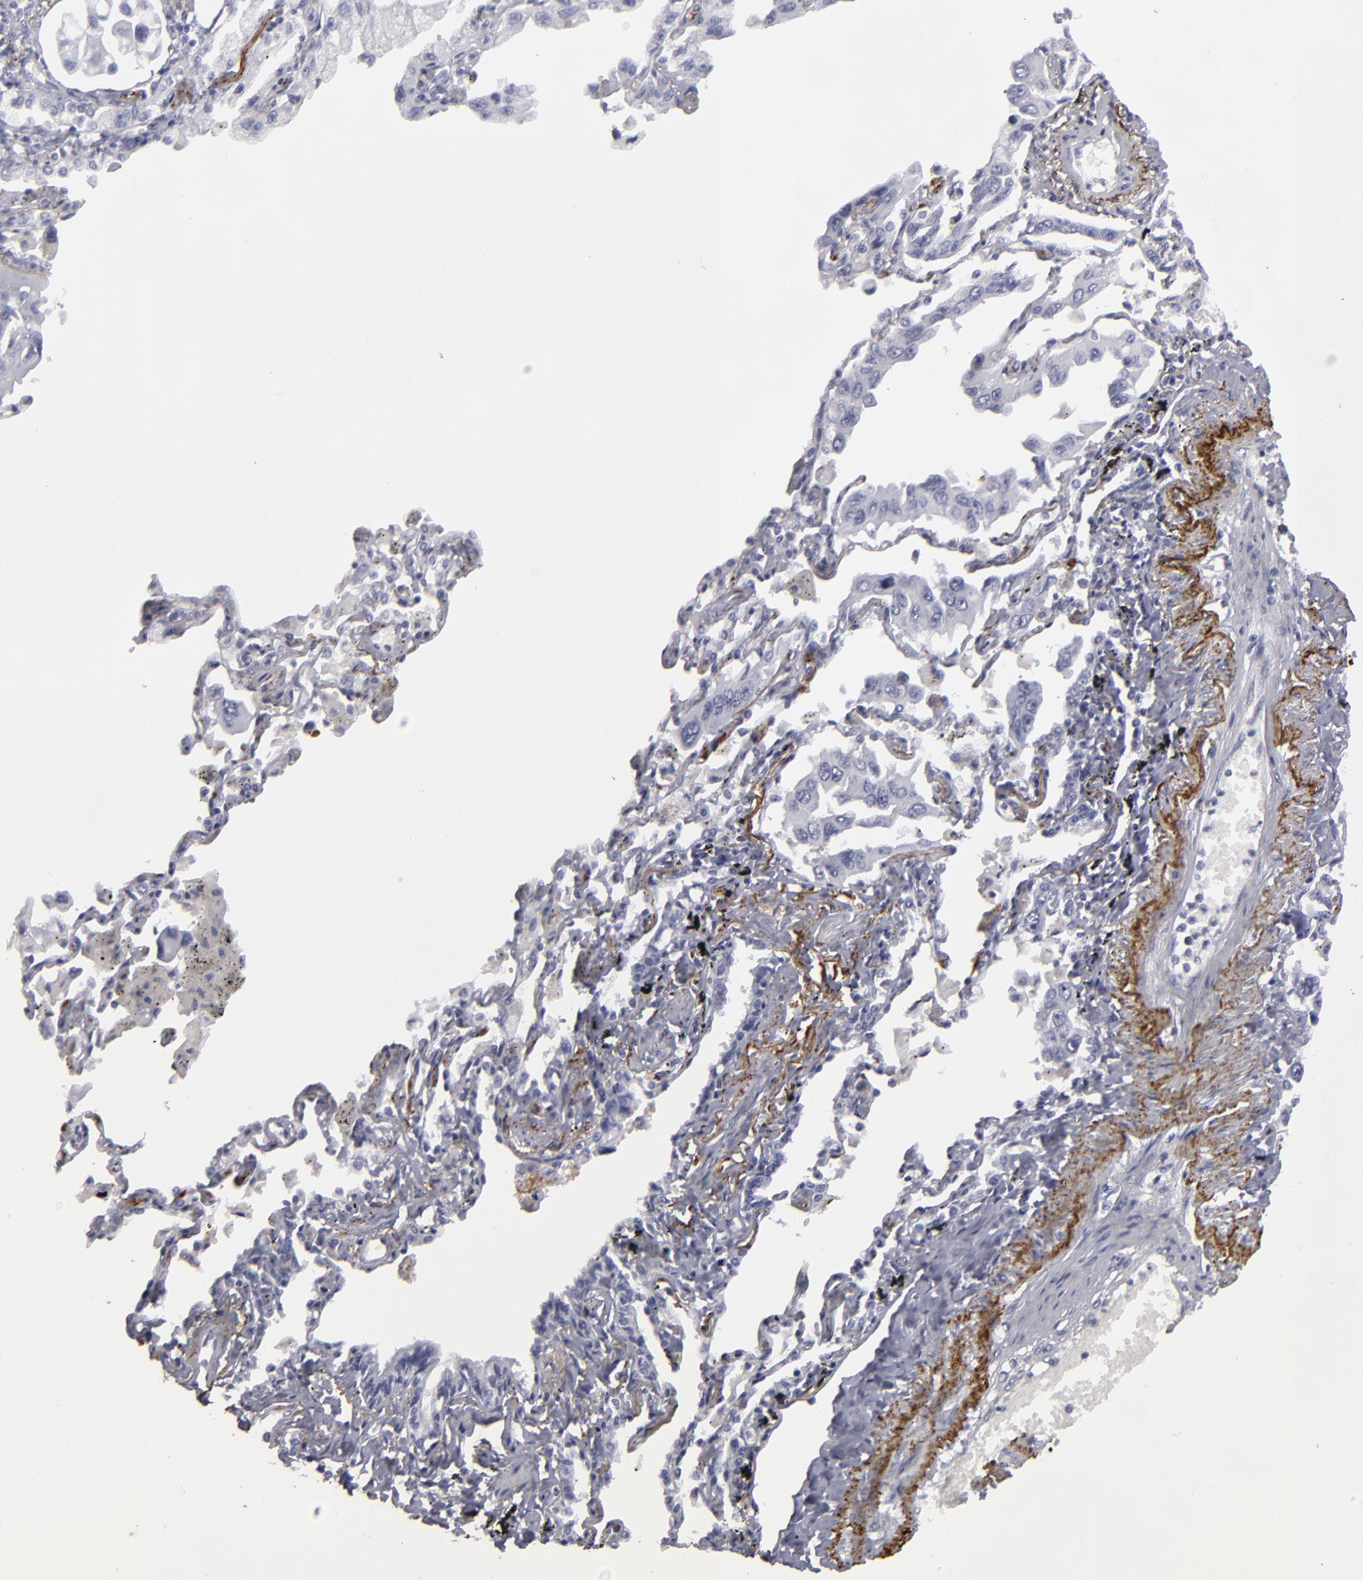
{"staining": {"intensity": "negative", "quantity": "none", "location": "none"}, "tissue": "lung cancer", "cell_type": "Tumor cells", "image_type": "cancer", "snomed": [{"axis": "morphology", "description": "Adenocarcinoma, NOS"}, {"axis": "topography", "description": "Lung"}], "caption": "The image reveals no staining of tumor cells in lung cancer.", "gene": "C9", "patient": {"sex": "male", "age": 64}}